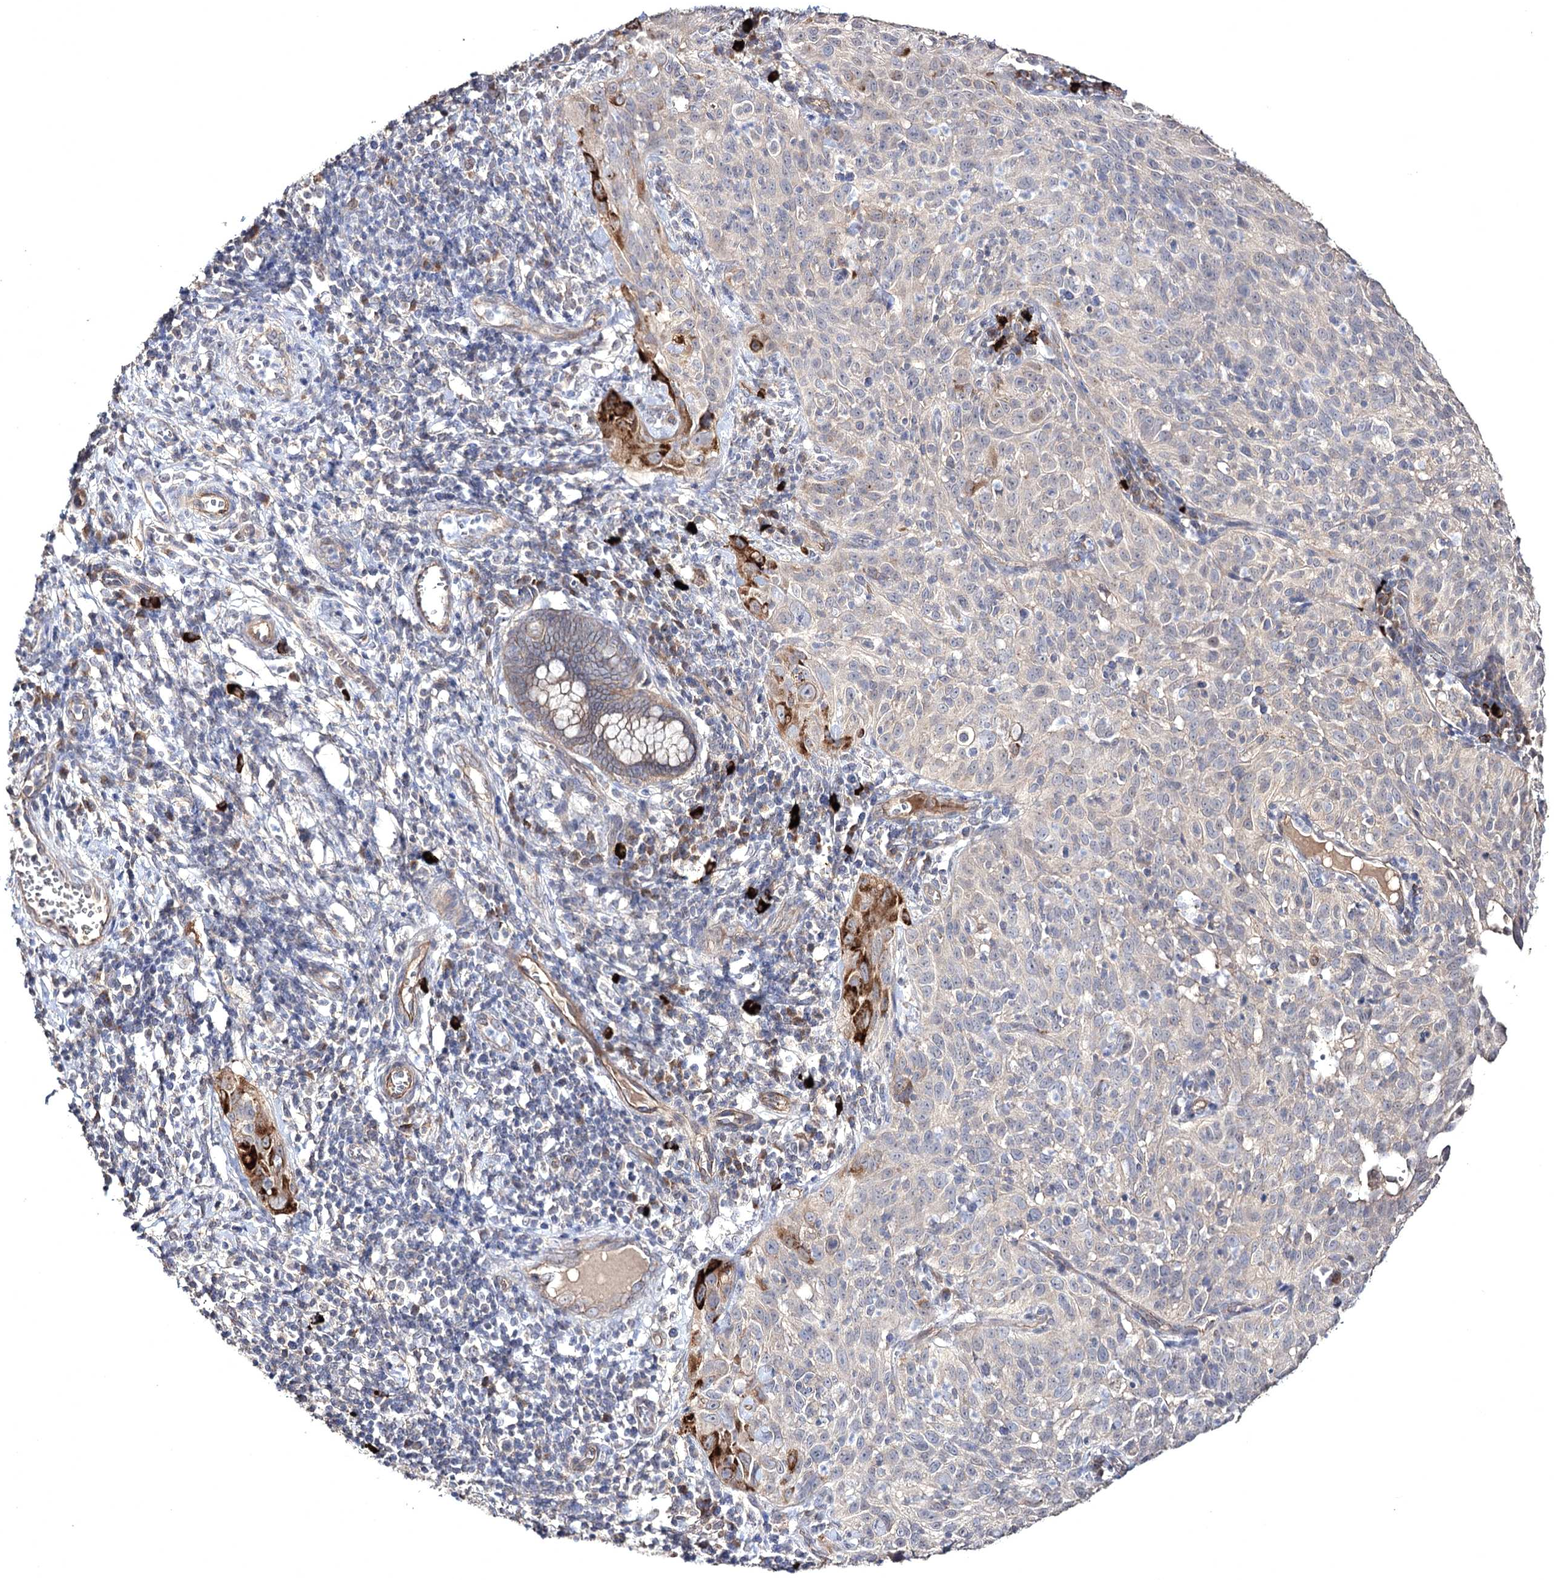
{"staining": {"intensity": "strong", "quantity": "<25%", "location": "cytoplasmic/membranous"}, "tissue": "cervical cancer", "cell_type": "Tumor cells", "image_type": "cancer", "snomed": [{"axis": "morphology", "description": "Squamous cell carcinoma, NOS"}, {"axis": "topography", "description": "Cervix"}], "caption": "A histopathology image of cervical squamous cell carcinoma stained for a protein reveals strong cytoplasmic/membranous brown staining in tumor cells.", "gene": "SEMA4G", "patient": {"sex": "female", "age": 31}}